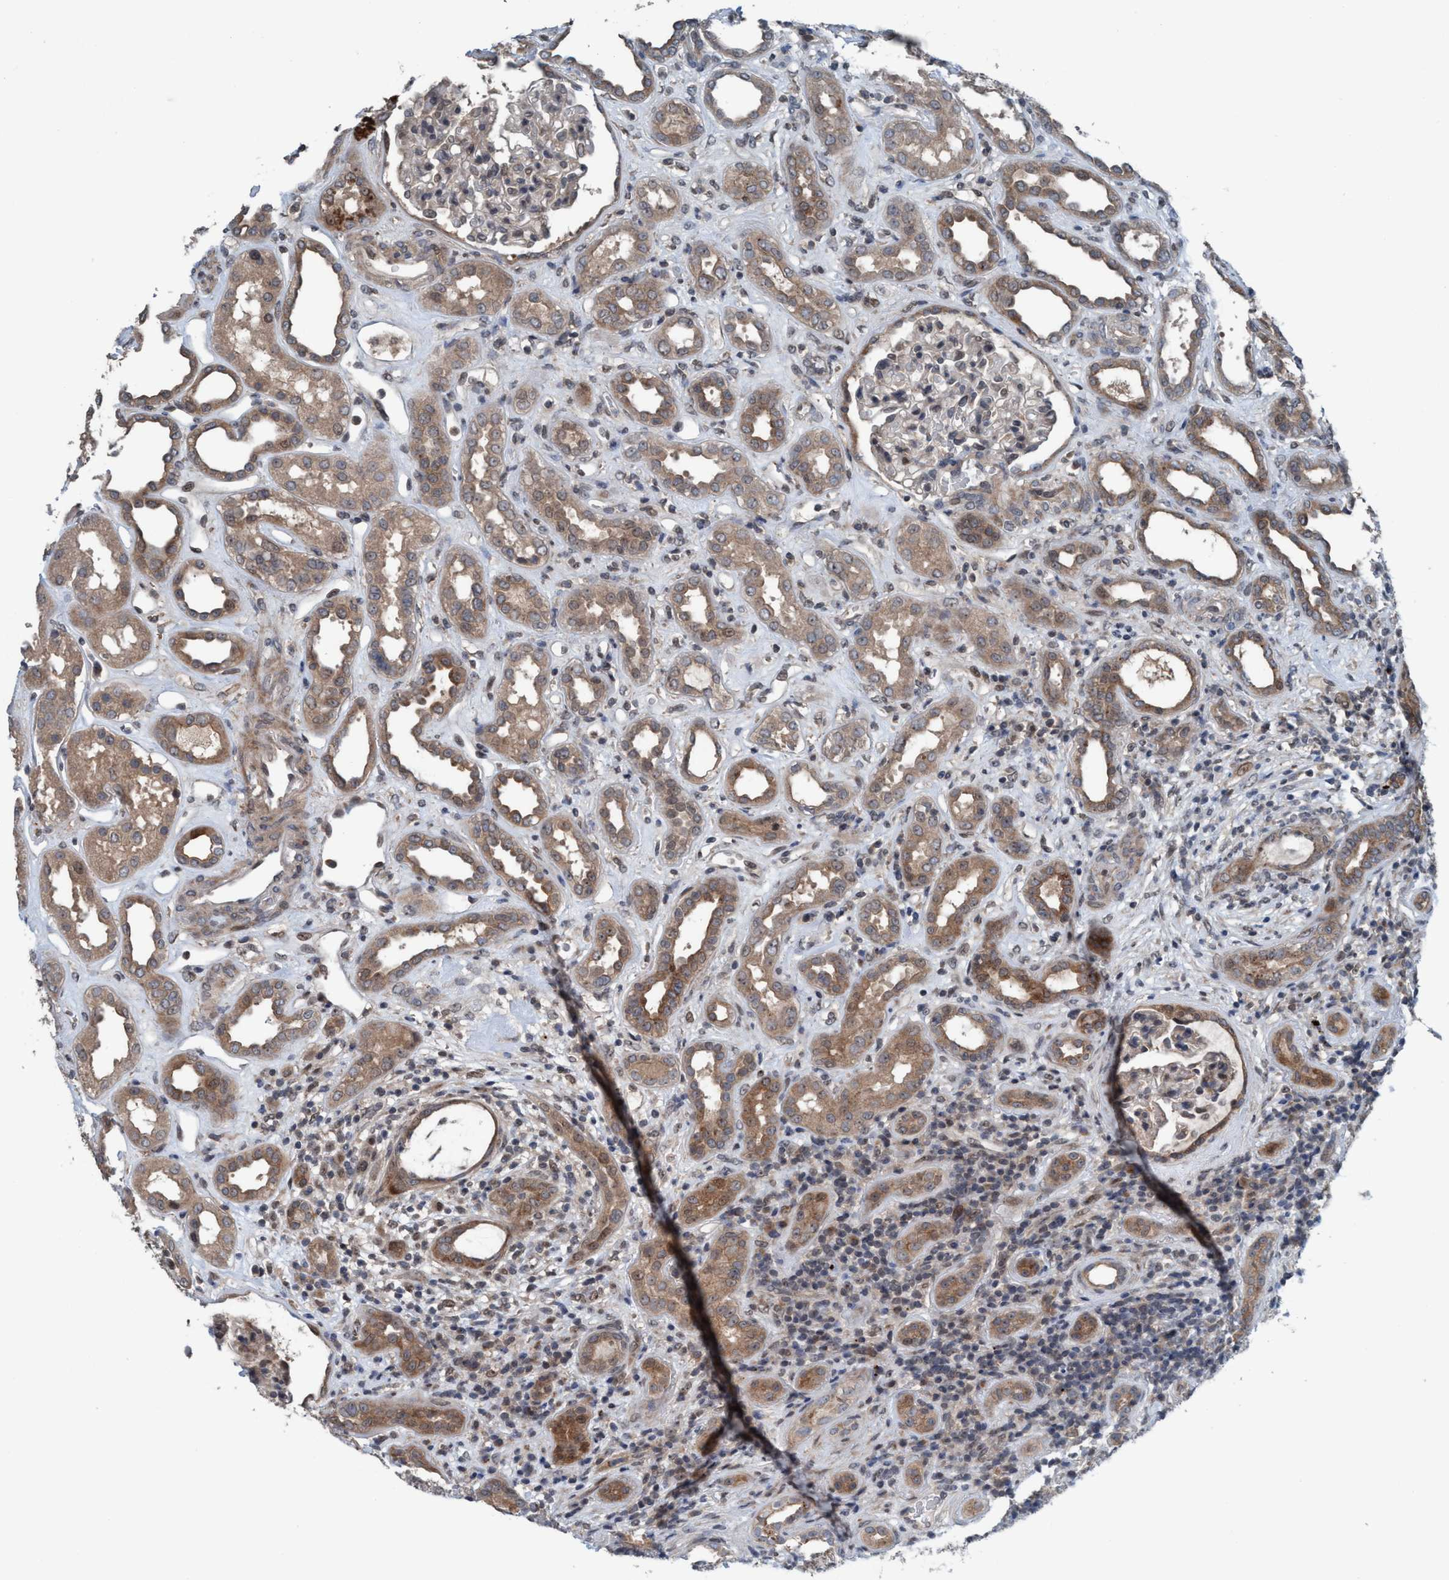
{"staining": {"intensity": "negative", "quantity": "none", "location": "none"}, "tissue": "kidney", "cell_type": "Cells in glomeruli", "image_type": "normal", "snomed": [{"axis": "morphology", "description": "Normal tissue, NOS"}, {"axis": "topography", "description": "Kidney"}], "caption": "A histopathology image of kidney stained for a protein reveals no brown staining in cells in glomeruli. Nuclei are stained in blue.", "gene": "NISCH", "patient": {"sex": "male", "age": 59}}